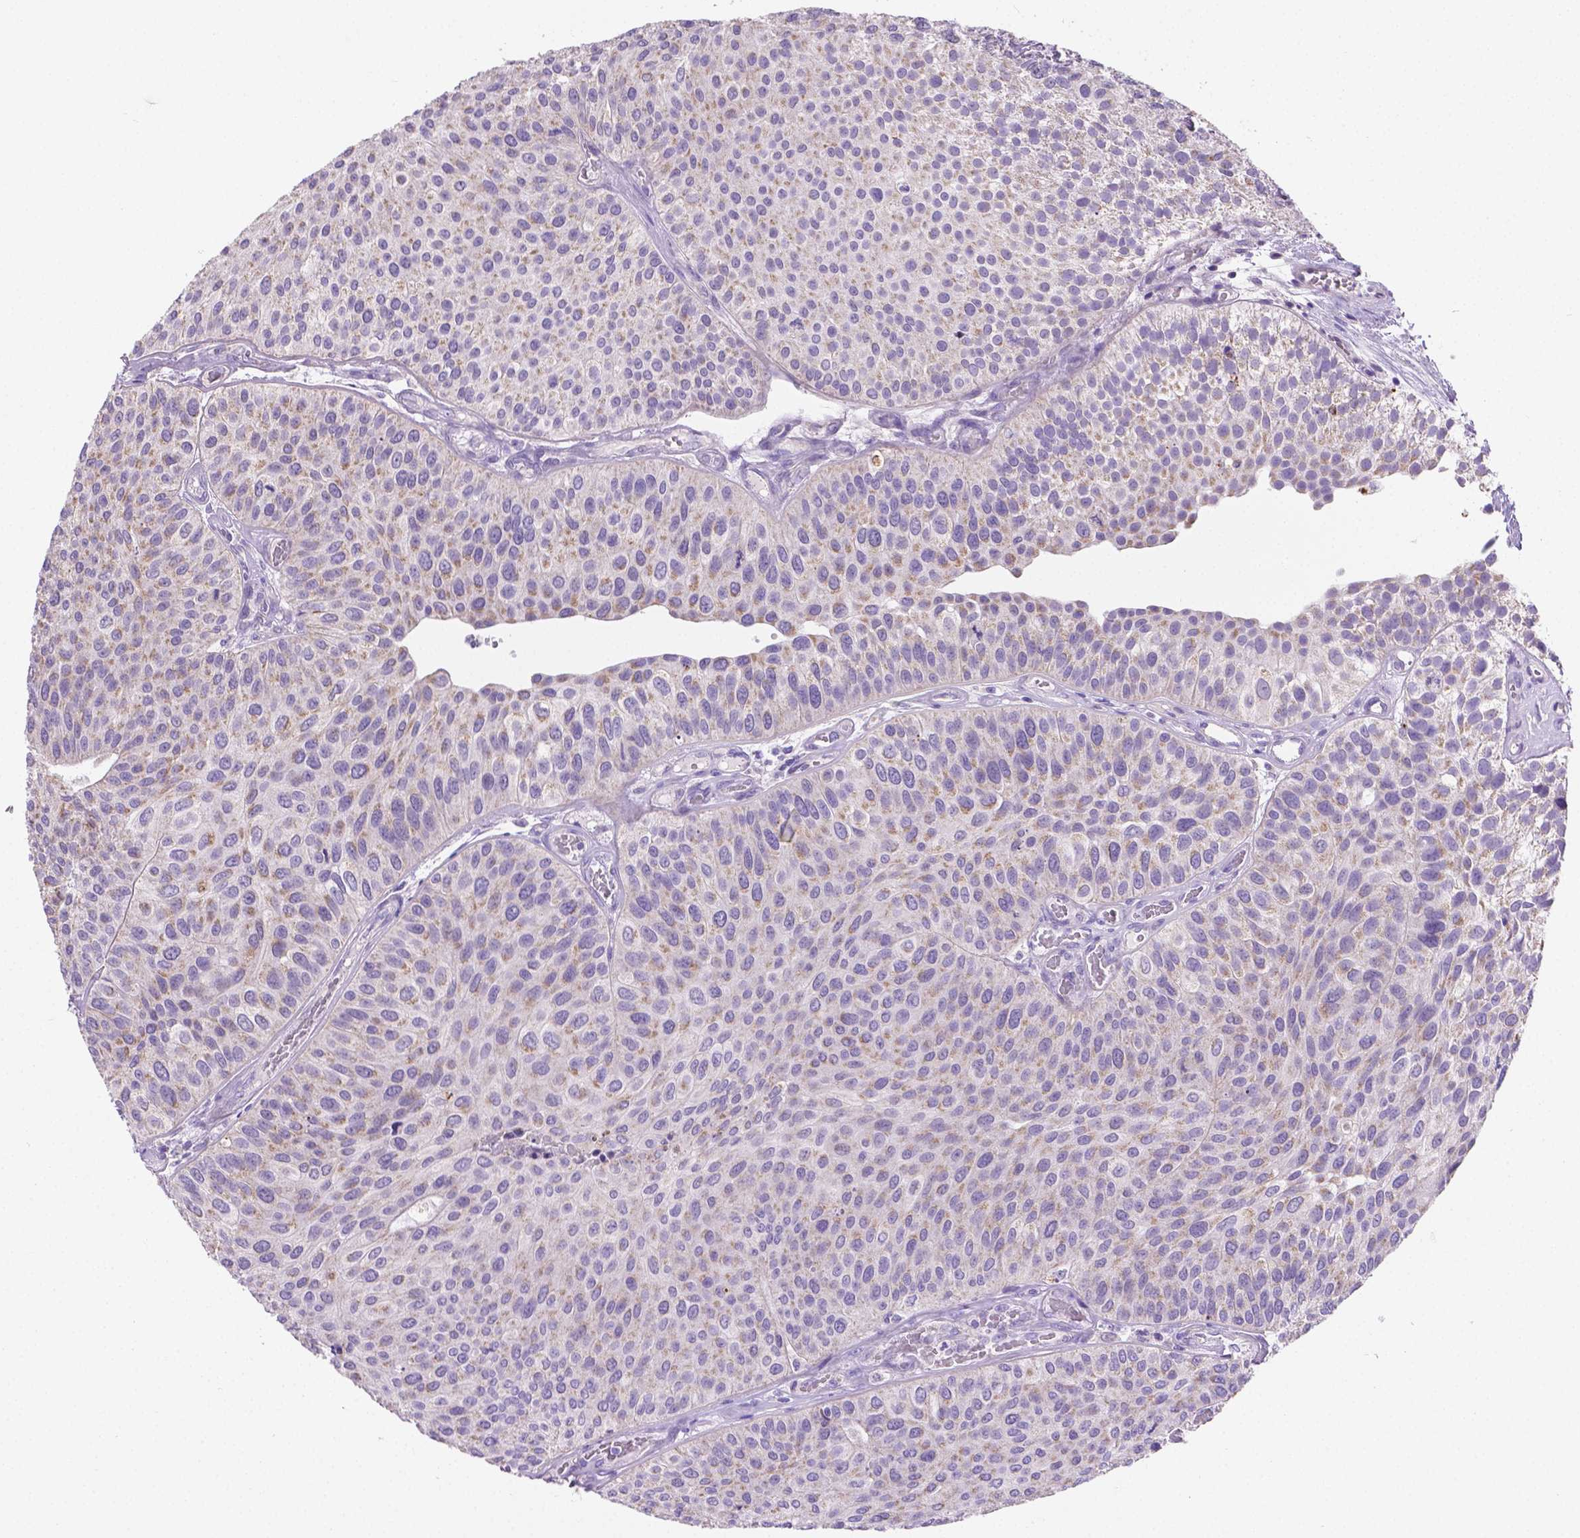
{"staining": {"intensity": "weak", "quantity": "<25%", "location": "cytoplasmic/membranous"}, "tissue": "urothelial cancer", "cell_type": "Tumor cells", "image_type": "cancer", "snomed": [{"axis": "morphology", "description": "Urothelial carcinoma, Low grade"}, {"axis": "topography", "description": "Urinary bladder"}], "caption": "Immunohistochemistry photomicrograph of low-grade urothelial carcinoma stained for a protein (brown), which displays no expression in tumor cells.", "gene": "CSPG5", "patient": {"sex": "female", "age": 87}}